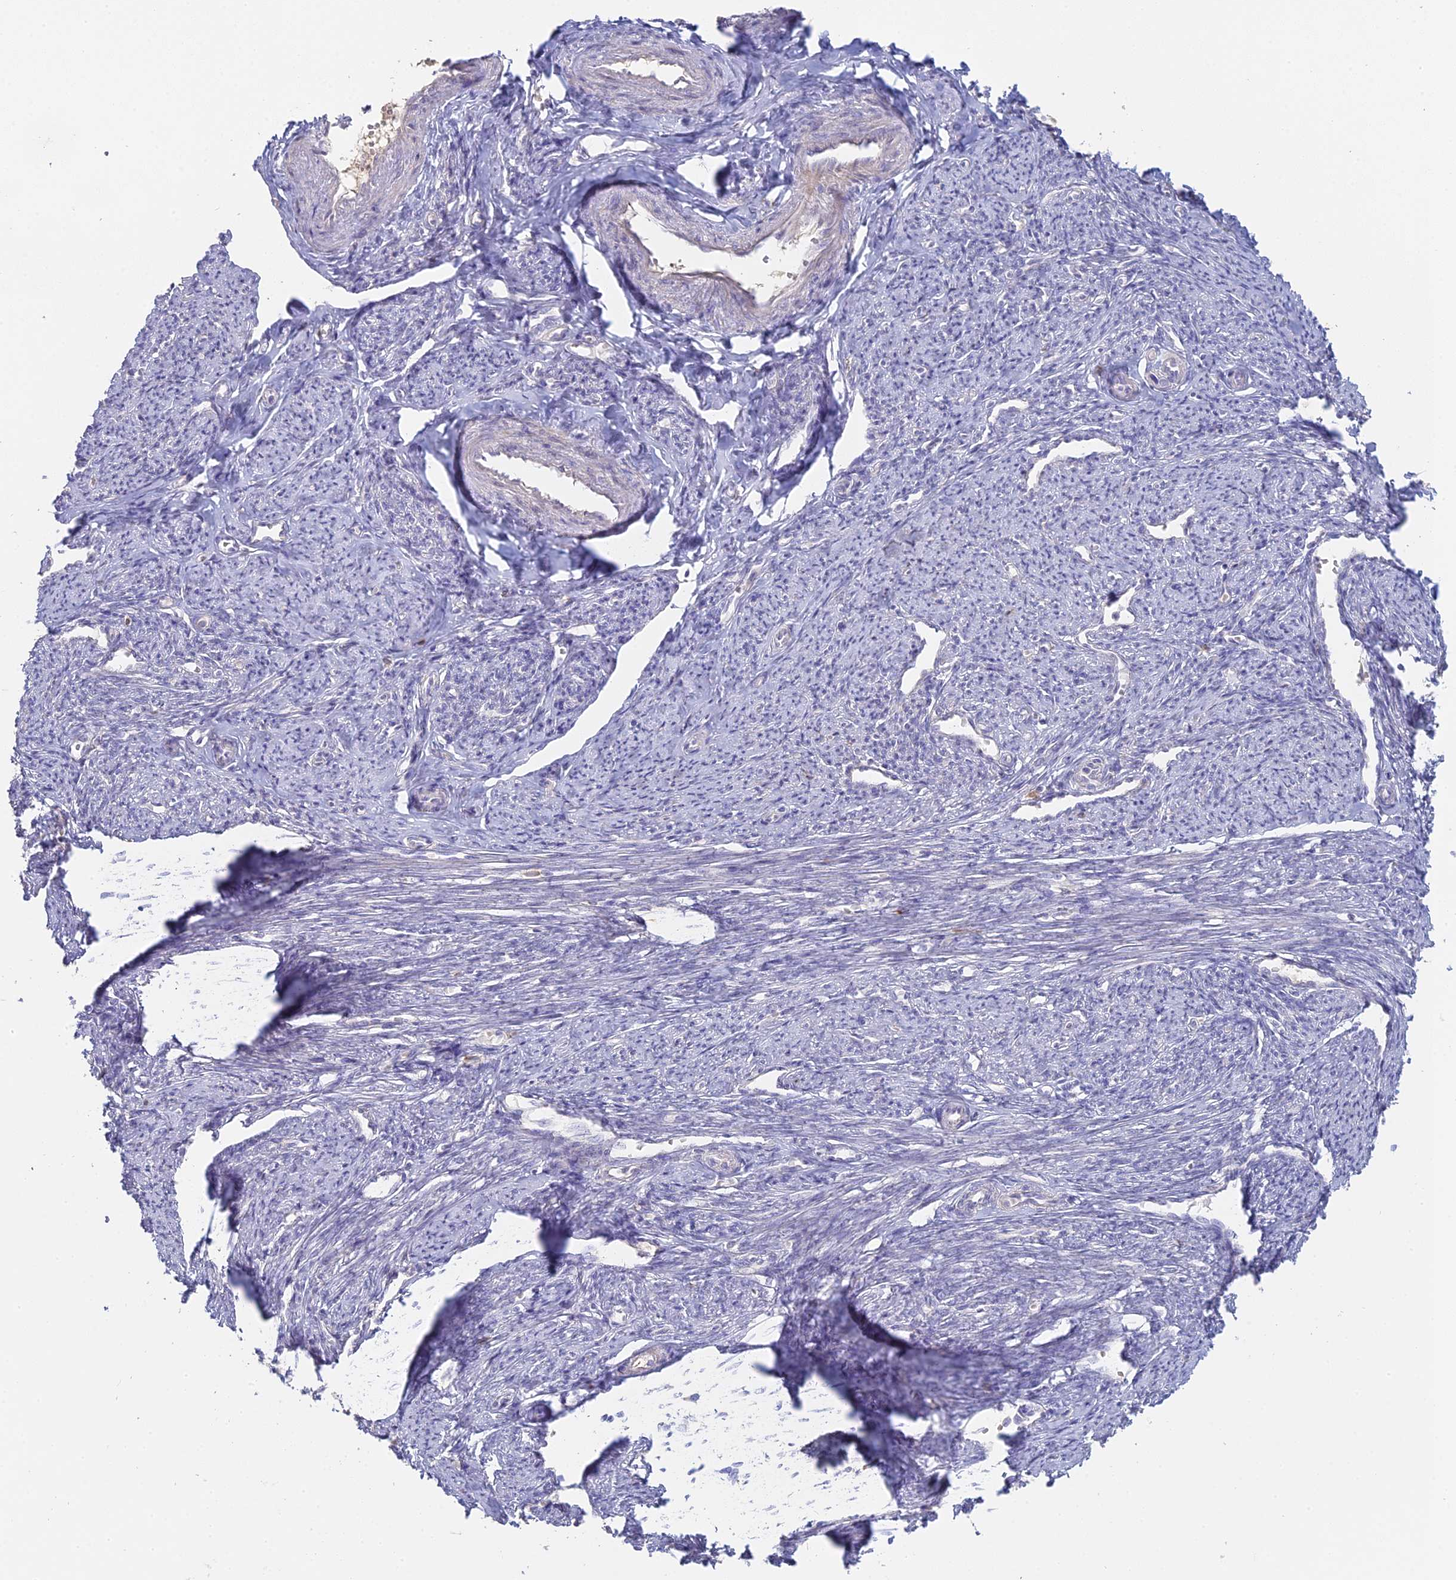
{"staining": {"intensity": "weak", "quantity": "<25%", "location": "cytoplasmic/membranous"}, "tissue": "smooth muscle", "cell_type": "Smooth muscle cells", "image_type": "normal", "snomed": [{"axis": "morphology", "description": "Normal tissue, NOS"}, {"axis": "topography", "description": "Smooth muscle"}, {"axis": "topography", "description": "Uterus"}], "caption": "Micrograph shows no protein expression in smooth muscle cells of normal smooth muscle. The staining was performed using DAB to visualize the protein expression in brown, while the nuclei were stained in blue with hematoxylin (Magnification: 20x).", "gene": "SFT2D2", "patient": {"sex": "female", "age": 59}}